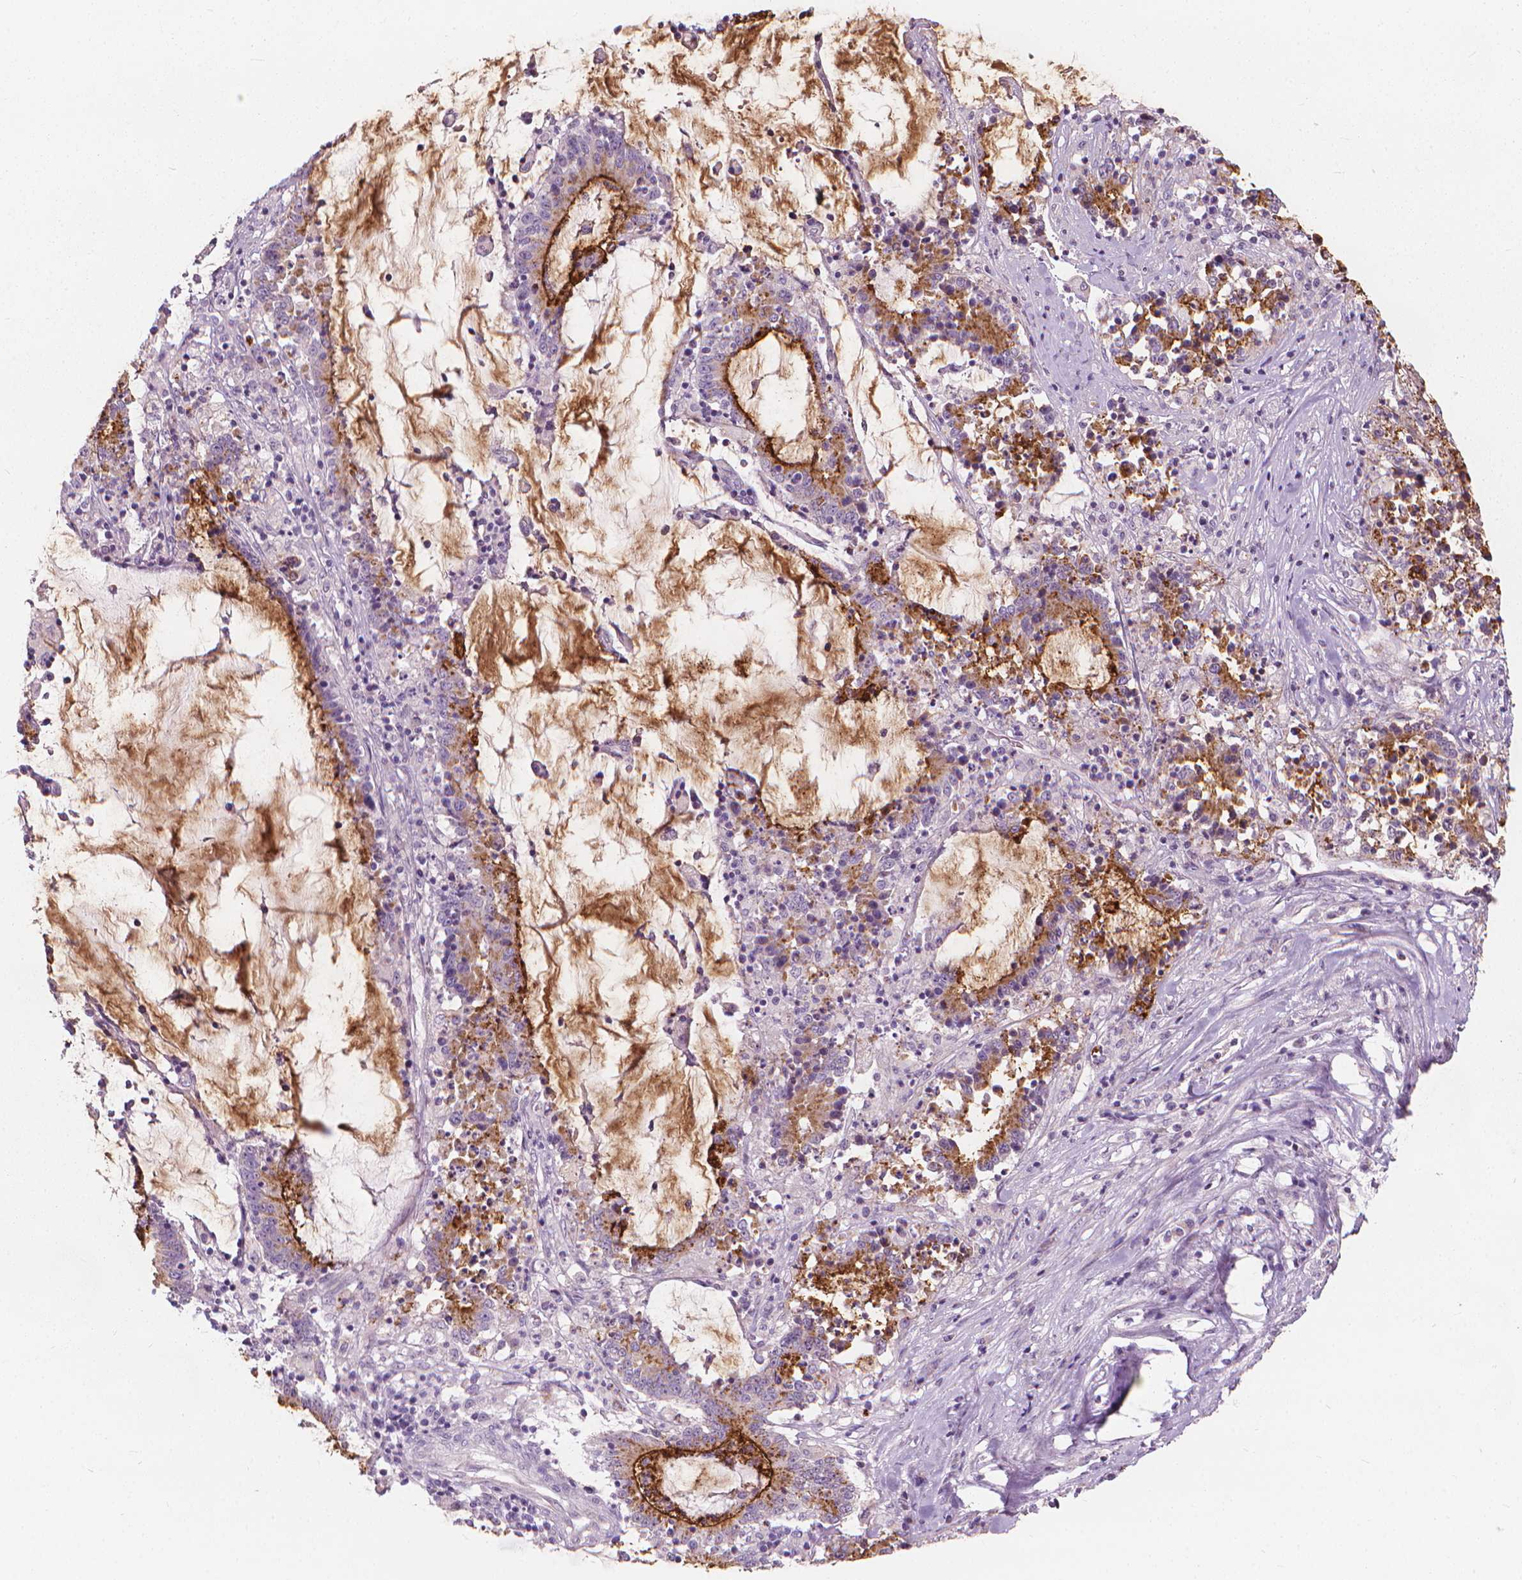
{"staining": {"intensity": "strong", "quantity": "<25%", "location": "cytoplasmic/membranous"}, "tissue": "stomach cancer", "cell_type": "Tumor cells", "image_type": "cancer", "snomed": [{"axis": "morphology", "description": "Adenocarcinoma, NOS"}, {"axis": "topography", "description": "Stomach, upper"}], "caption": "Tumor cells show strong cytoplasmic/membranous positivity in about <25% of cells in stomach cancer.", "gene": "GPRC5A", "patient": {"sex": "male", "age": 68}}